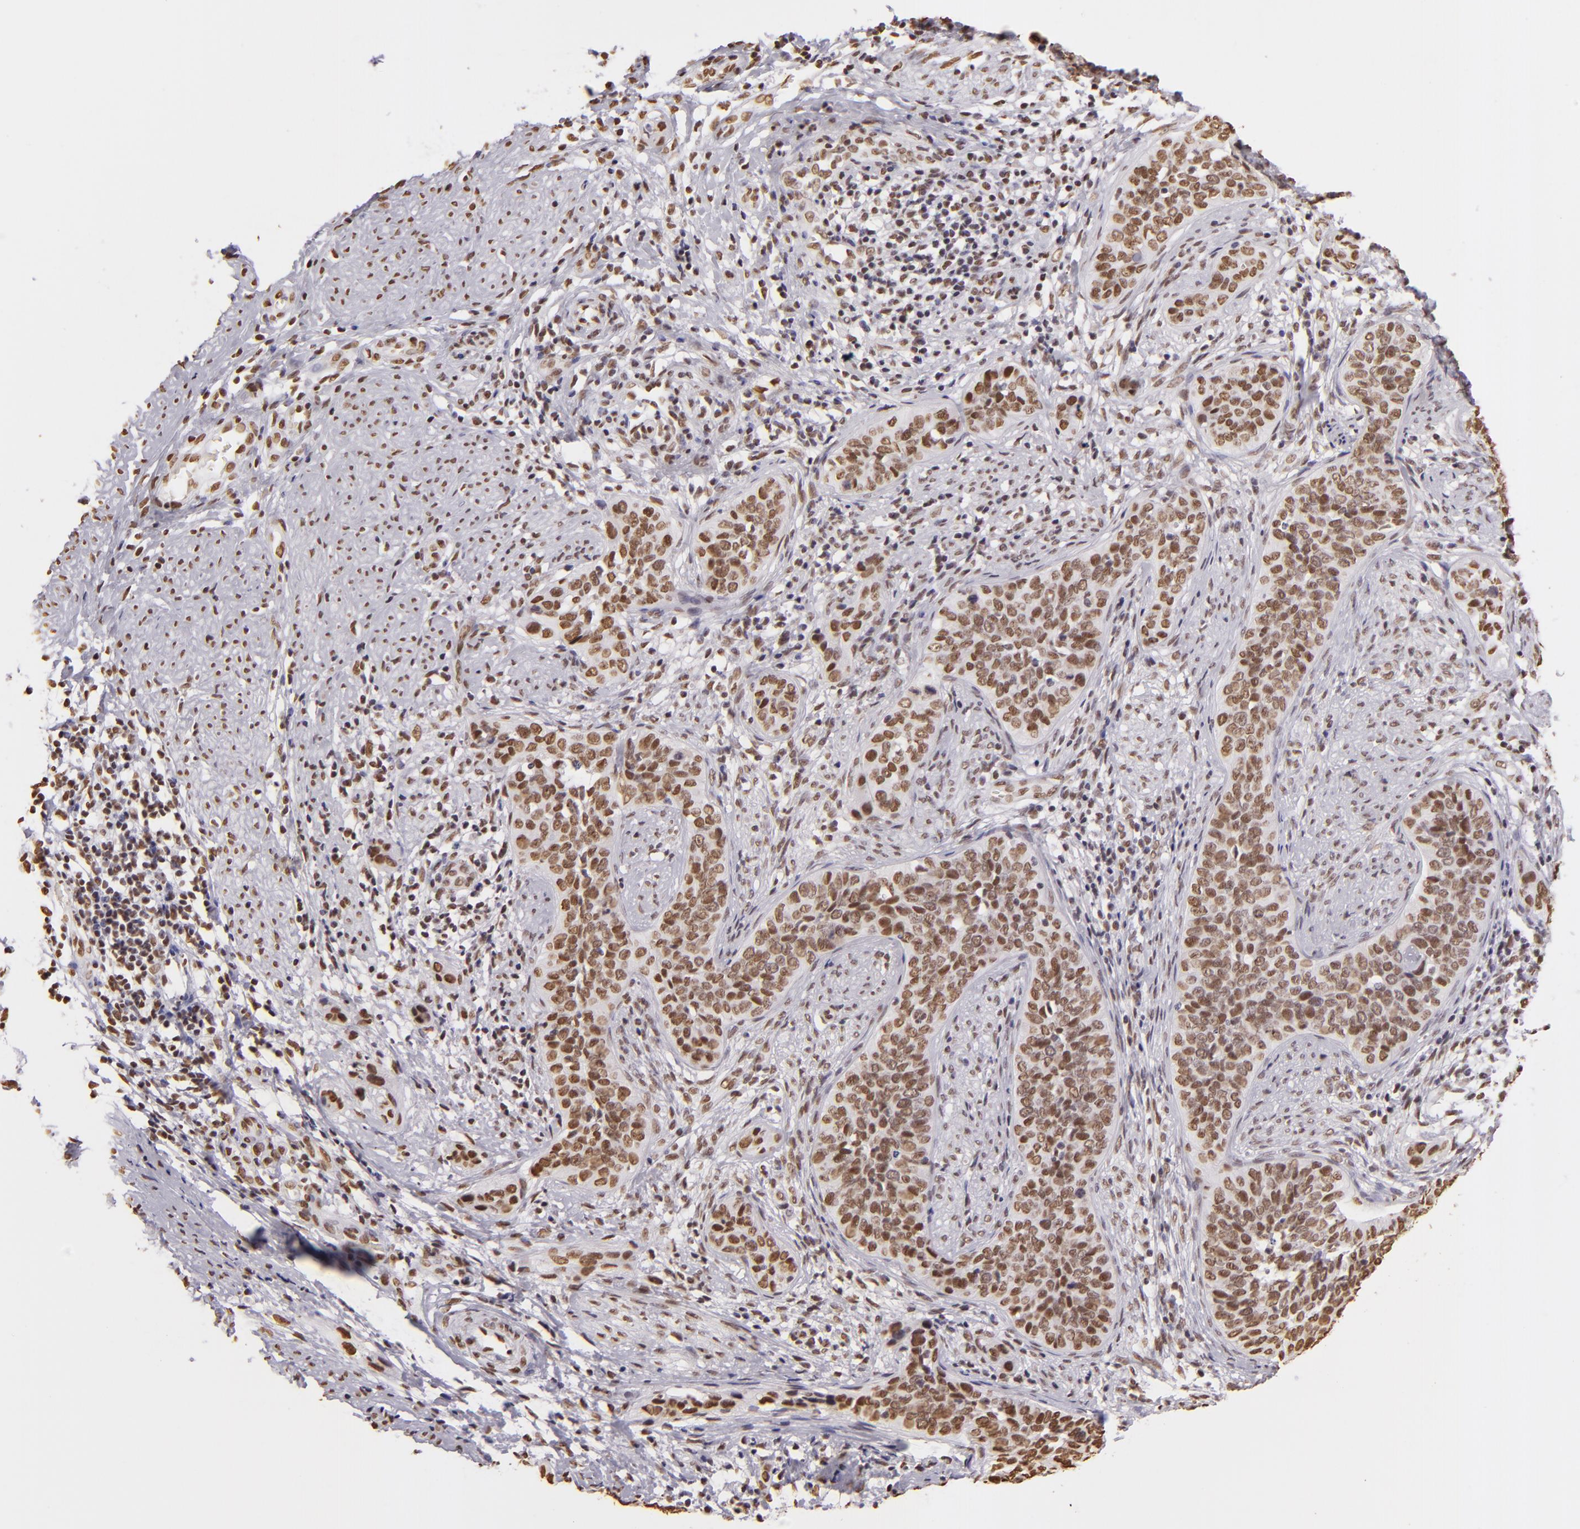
{"staining": {"intensity": "moderate", "quantity": ">75%", "location": "nuclear"}, "tissue": "cervical cancer", "cell_type": "Tumor cells", "image_type": "cancer", "snomed": [{"axis": "morphology", "description": "Squamous cell carcinoma, NOS"}, {"axis": "topography", "description": "Cervix"}], "caption": "A medium amount of moderate nuclear expression is seen in about >75% of tumor cells in cervical cancer (squamous cell carcinoma) tissue.", "gene": "PAPOLA", "patient": {"sex": "female", "age": 31}}